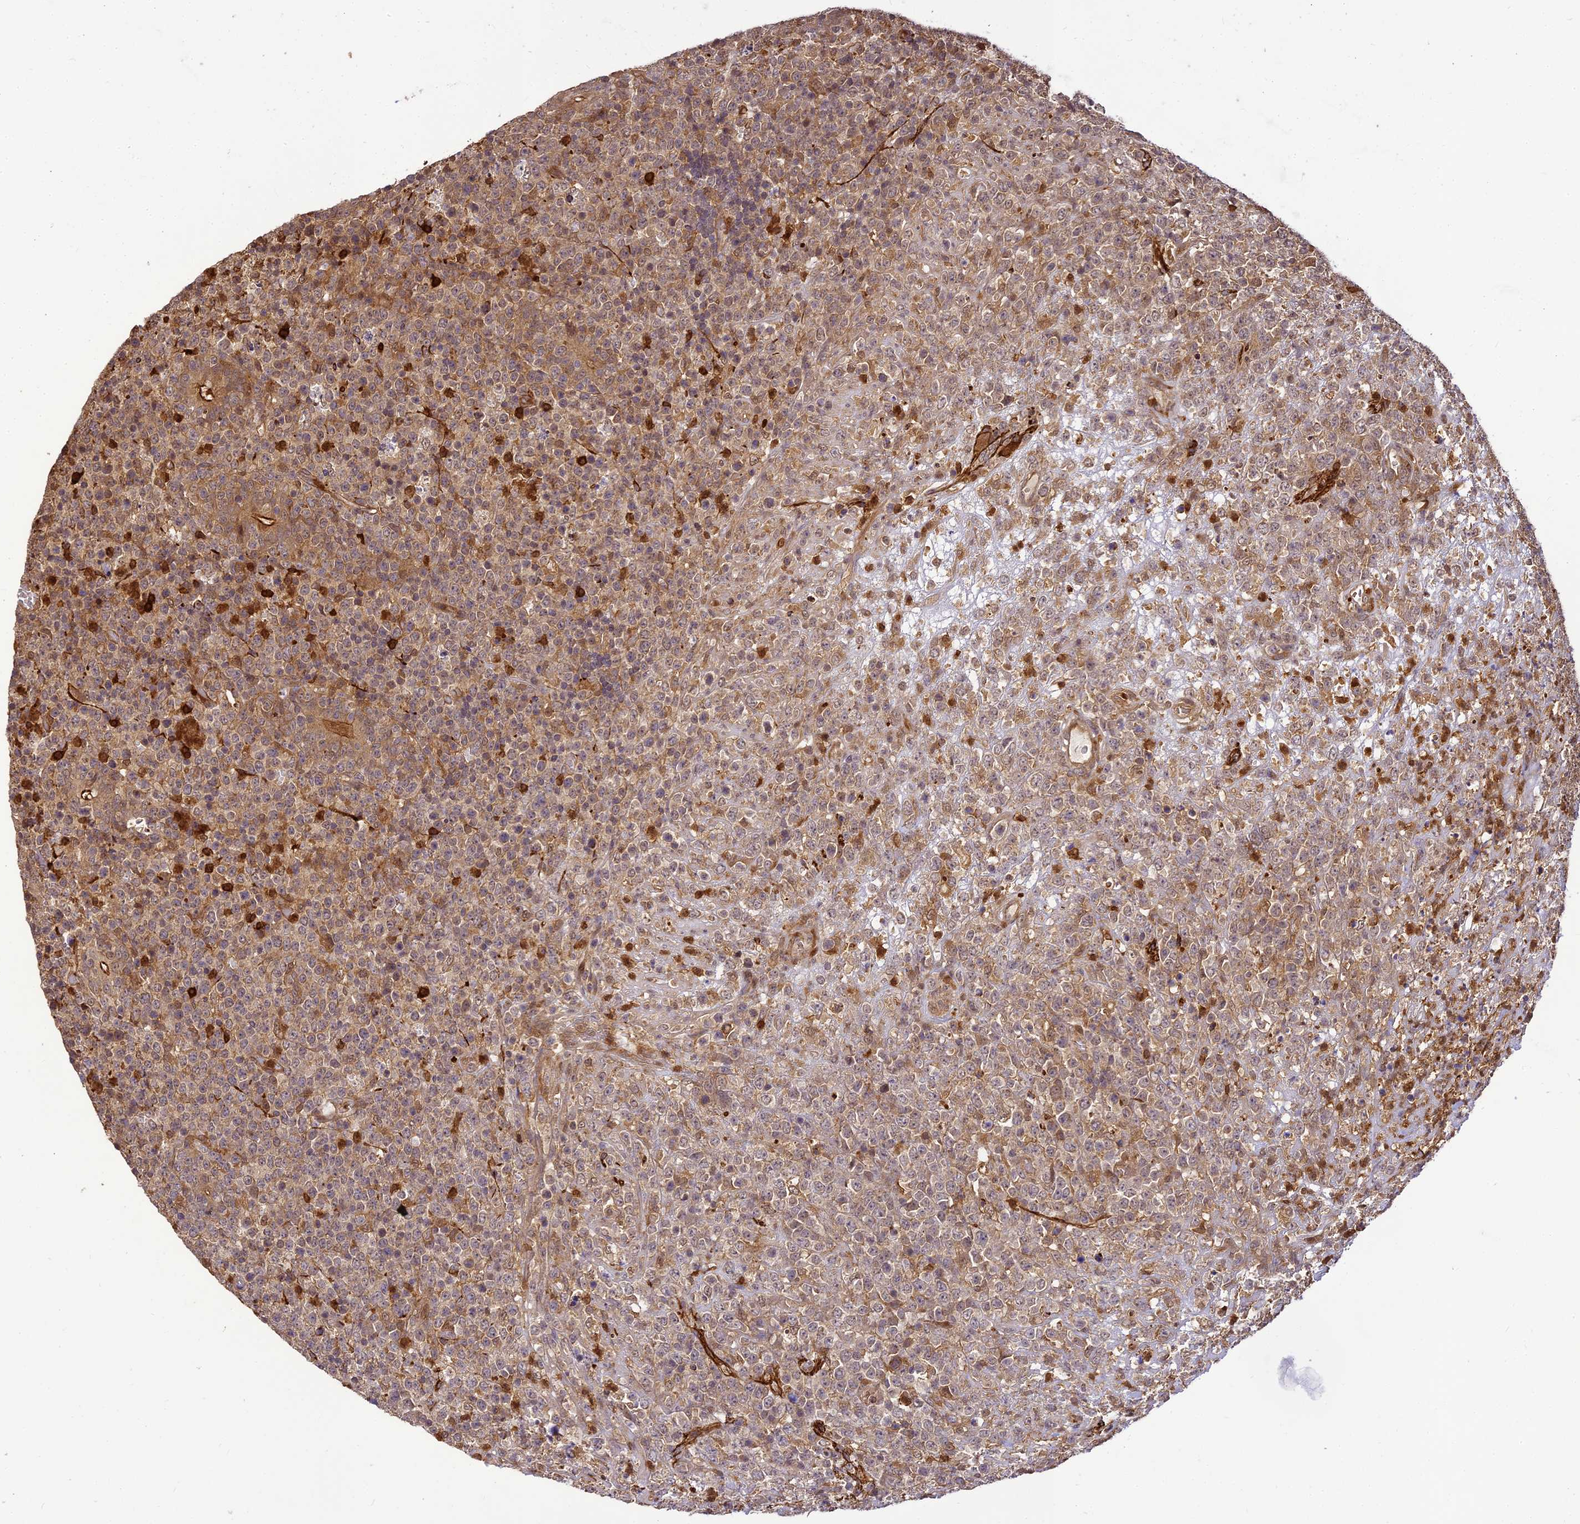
{"staining": {"intensity": "weak", "quantity": "25%-75%", "location": "cytoplasmic/membranous"}, "tissue": "lymphoma", "cell_type": "Tumor cells", "image_type": "cancer", "snomed": [{"axis": "morphology", "description": "Malignant lymphoma, non-Hodgkin's type, High grade"}, {"axis": "topography", "description": "Colon"}], "caption": "DAB (3,3'-diaminobenzidine) immunohistochemical staining of human high-grade malignant lymphoma, non-Hodgkin's type shows weak cytoplasmic/membranous protein expression in approximately 25%-75% of tumor cells.", "gene": "BCDIN3D", "patient": {"sex": "female", "age": 53}}